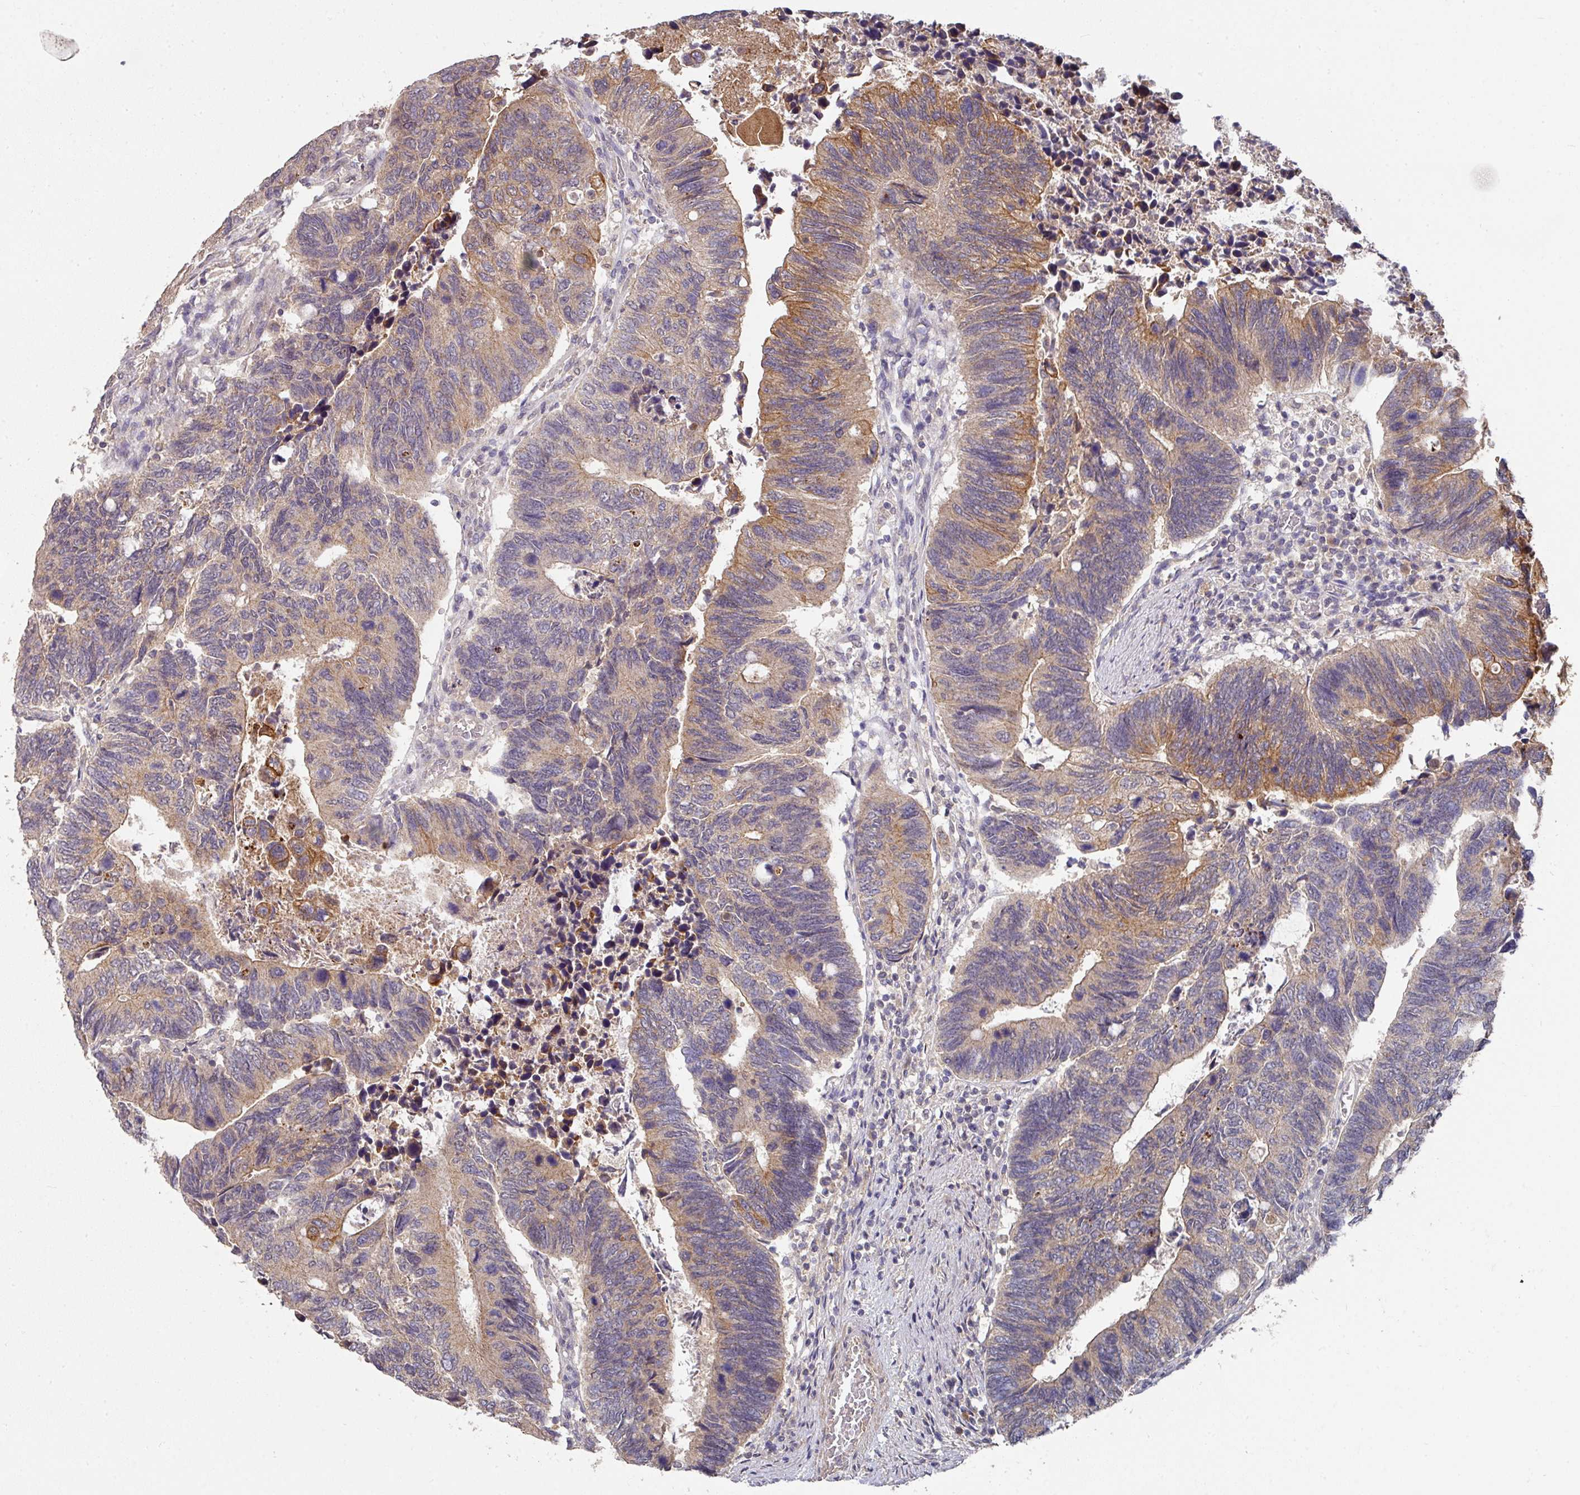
{"staining": {"intensity": "moderate", "quantity": "25%-75%", "location": "cytoplasmic/membranous"}, "tissue": "colorectal cancer", "cell_type": "Tumor cells", "image_type": "cancer", "snomed": [{"axis": "morphology", "description": "Adenocarcinoma, NOS"}, {"axis": "topography", "description": "Colon"}], "caption": "Immunohistochemical staining of colorectal adenocarcinoma exhibits medium levels of moderate cytoplasmic/membranous protein positivity in approximately 25%-75% of tumor cells.", "gene": "EXTL3", "patient": {"sex": "male", "age": 87}}